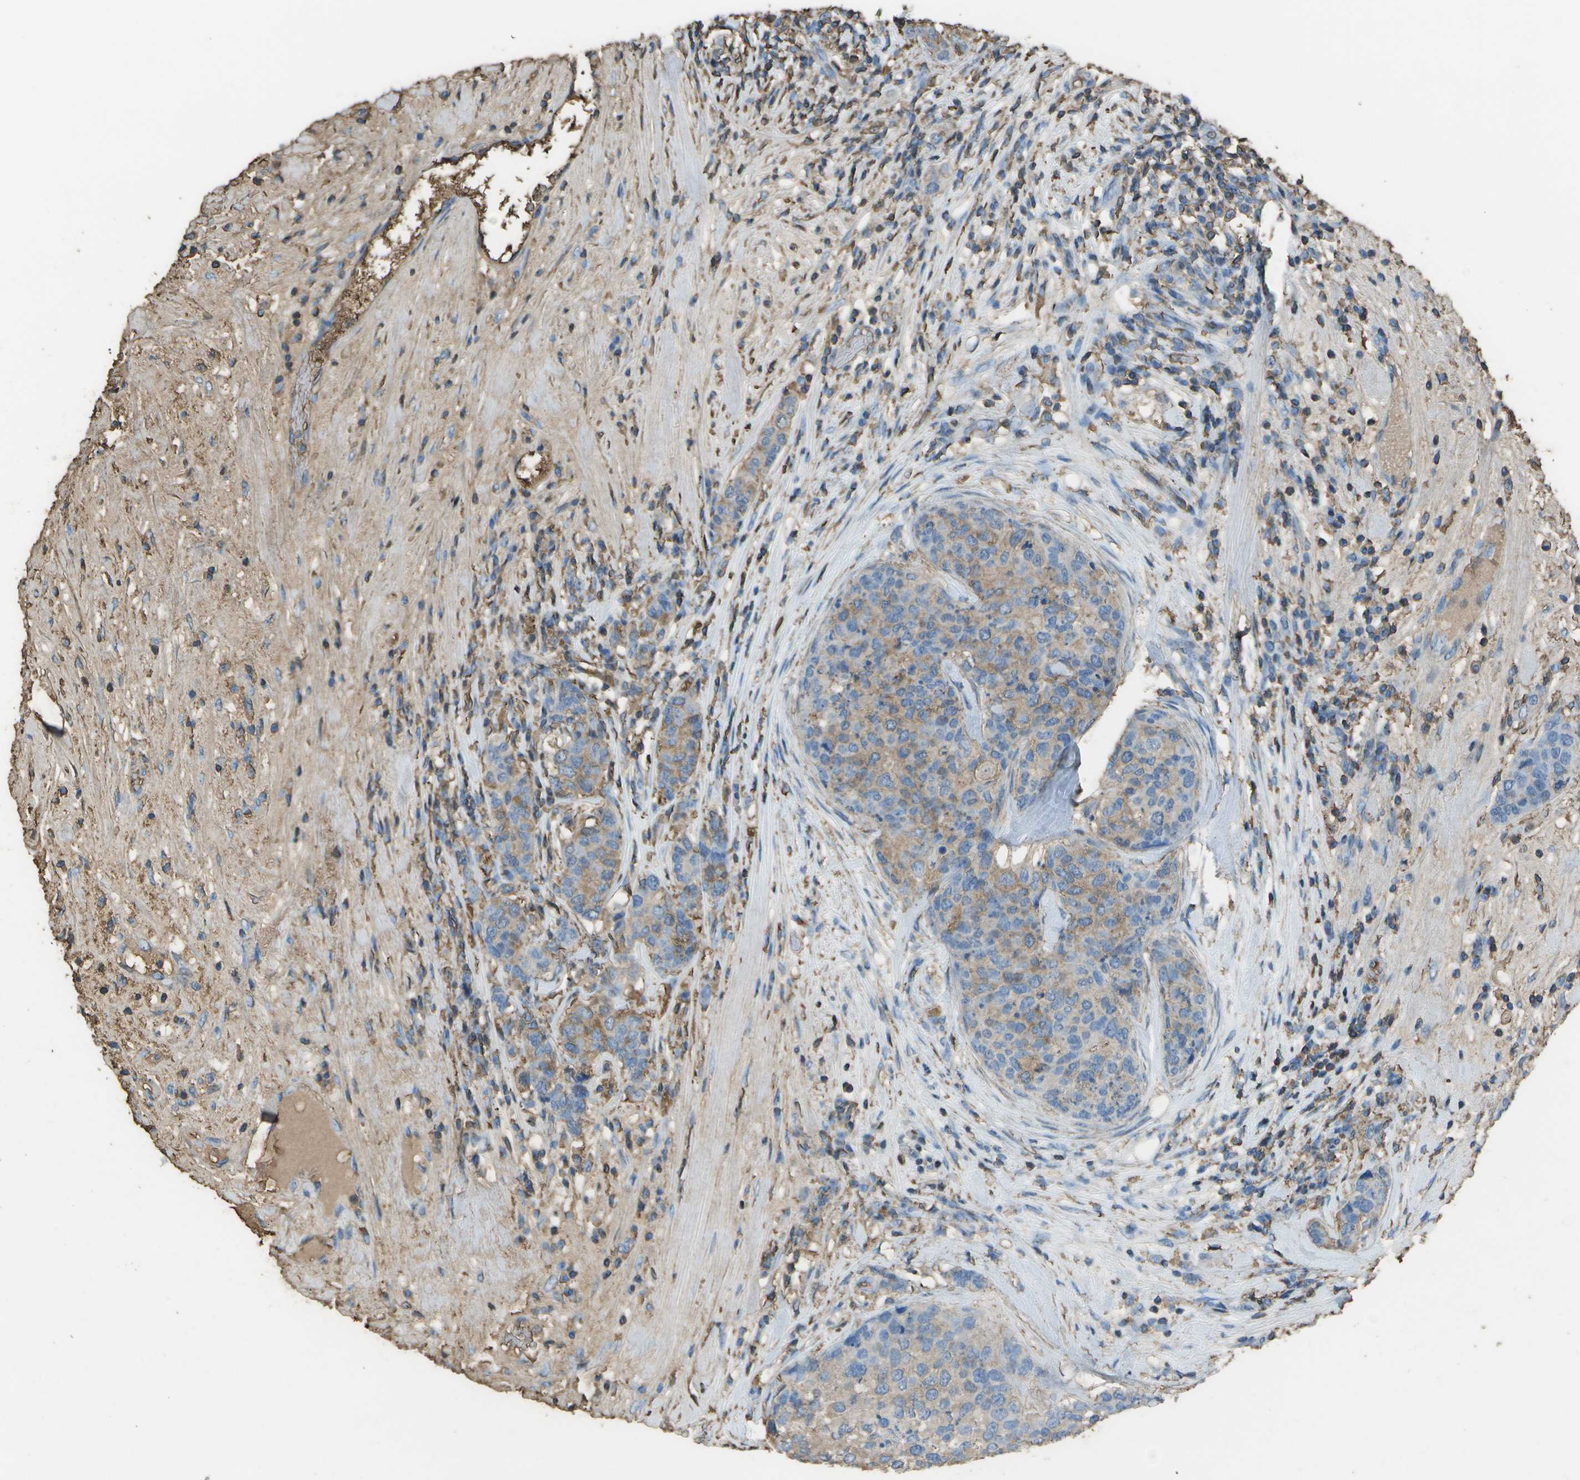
{"staining": {"intensity": "moderate", "quantity": "25%-75%", "location": "cytoplasmic/membranous"}, "tissue": "breast cancer", "cell_type": "Tumor cells", "image_type": "cancer", "snomed": [{"axis": "morphology", "description": "Lobular carcinoma"}, {"axis": "topography", "description": "Breast"}], "caption": "Brown immunohistochemical staining in breast cancer (lobular carcinoma) shows moderate cytoplasmic/membranous expression in approximately 25%-75% of tumor cells.", "gene": "CYP4F11", "patient": {"sex": "female", "age": 59}}